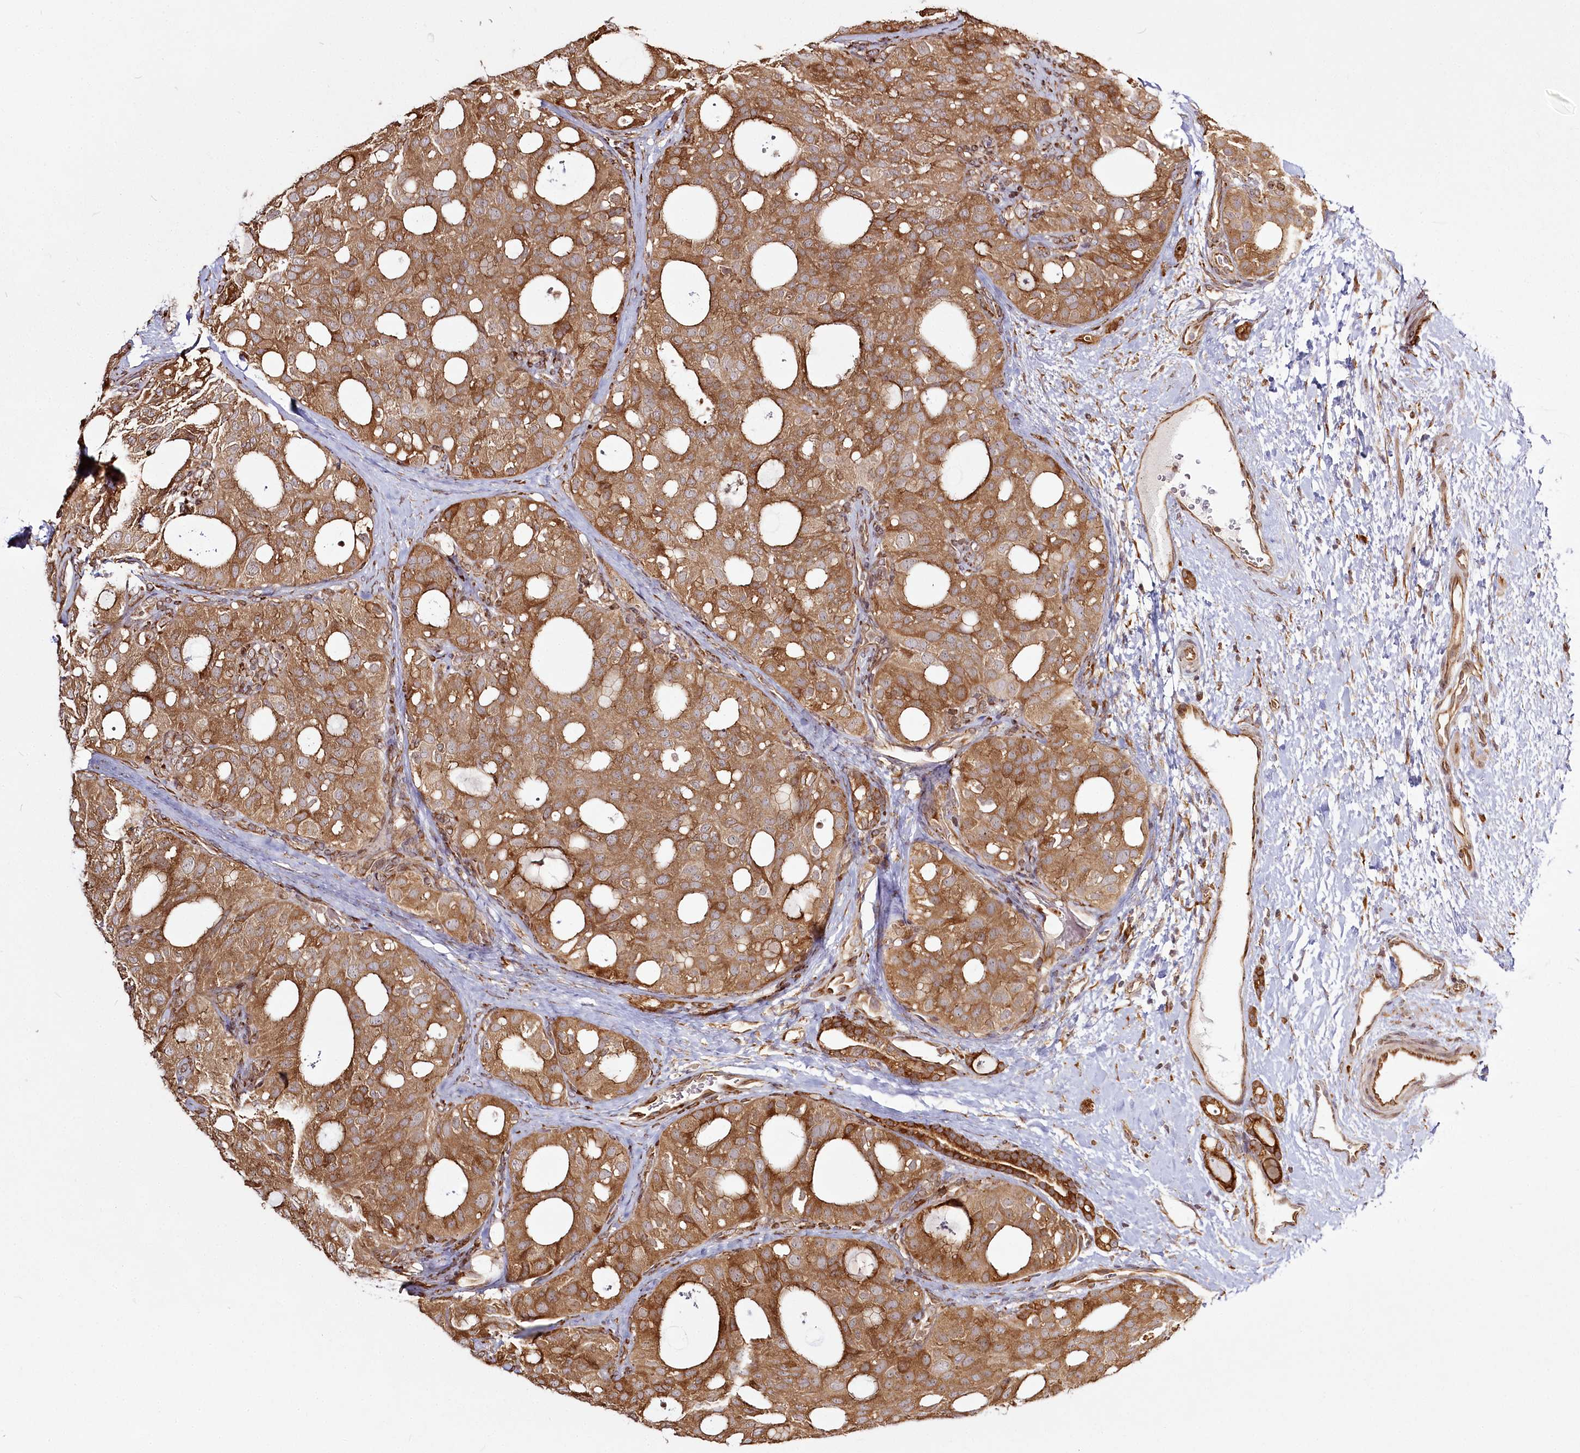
{"staining": {"intensity": "moderate", "quantity": ">75%", "location": "cytoplasmic/membranous"}, "tissue": "thyroid cancer", "cell_type": "Tumor cells", "image_type": "cancer", "snomed": [{"axis": "morphology", "description": "Follicular adenoma carcinoma, NOS"}, {"axis": "topography", "description": "Thyroid gland"}], "caption": "DAB (3,3'-diaminobenzidine) immunohistochemical staining of thyroid cancer displays moderate cytoplasmic/membranous protein staining in approximately >75% of tumor cells.", "gene": "FAM13A", "patient": {"sex": "male", "age": 75}}